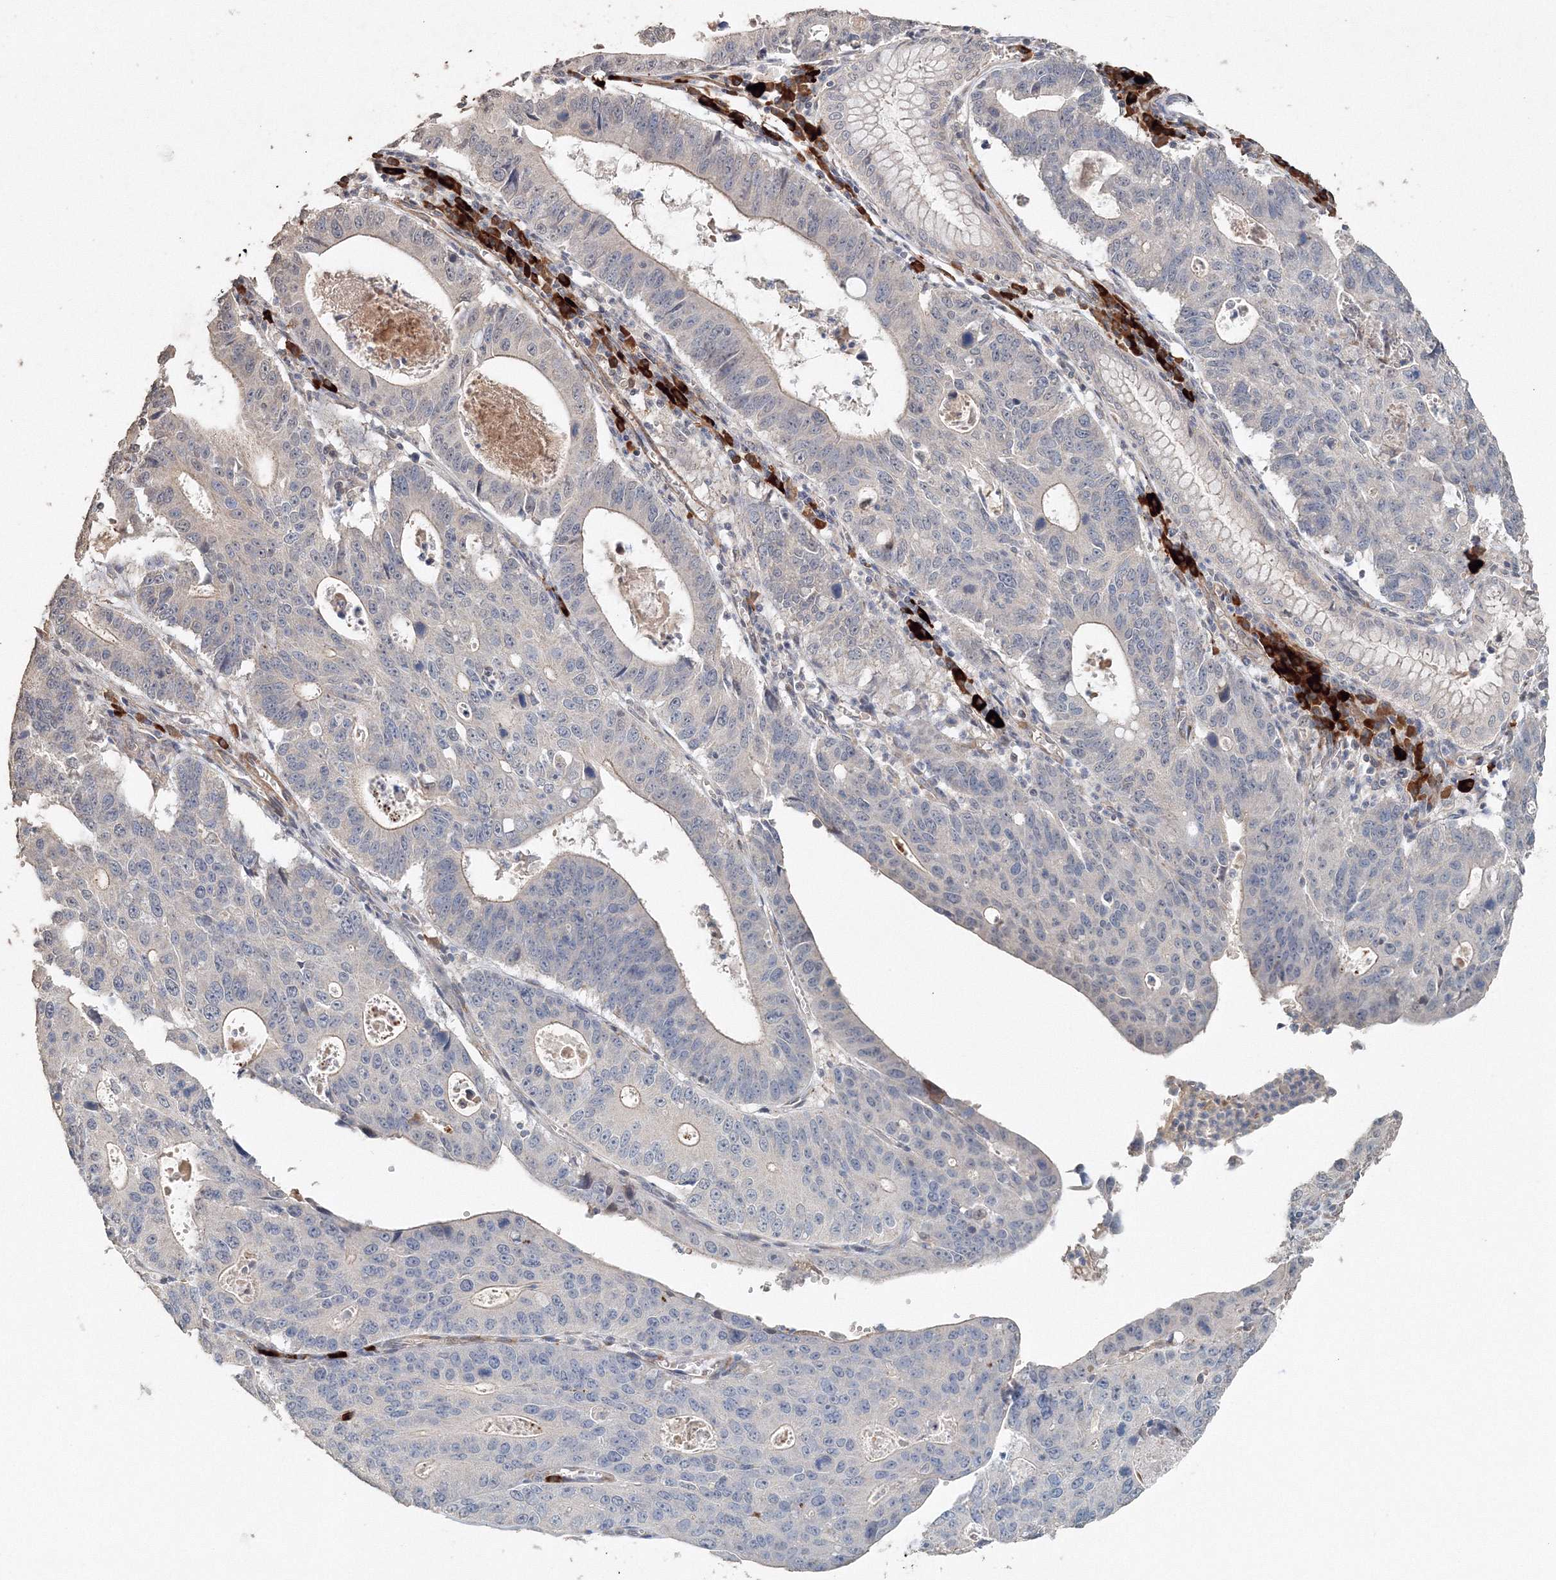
{"staining": {"intensity": "weak", "quantity": "<25%", "location": "cytoplasmic/membranous"}, "tissue": "stomach cancer", "cell_type": "Tumor cells", "image_type": "cancer", "snomed": [{"axis": "morphology", "description": "Adenocarcinoma, NOS"}, {"axis": "topography", "description": "Stomach"}], "caption": "This is a histopathology image of IHC staining of stomach cancer (adenocarcinoma), which shows no expression in tumor cells.", "gene": "NALF2", "patient": {"sex": "male", "age": 59}}